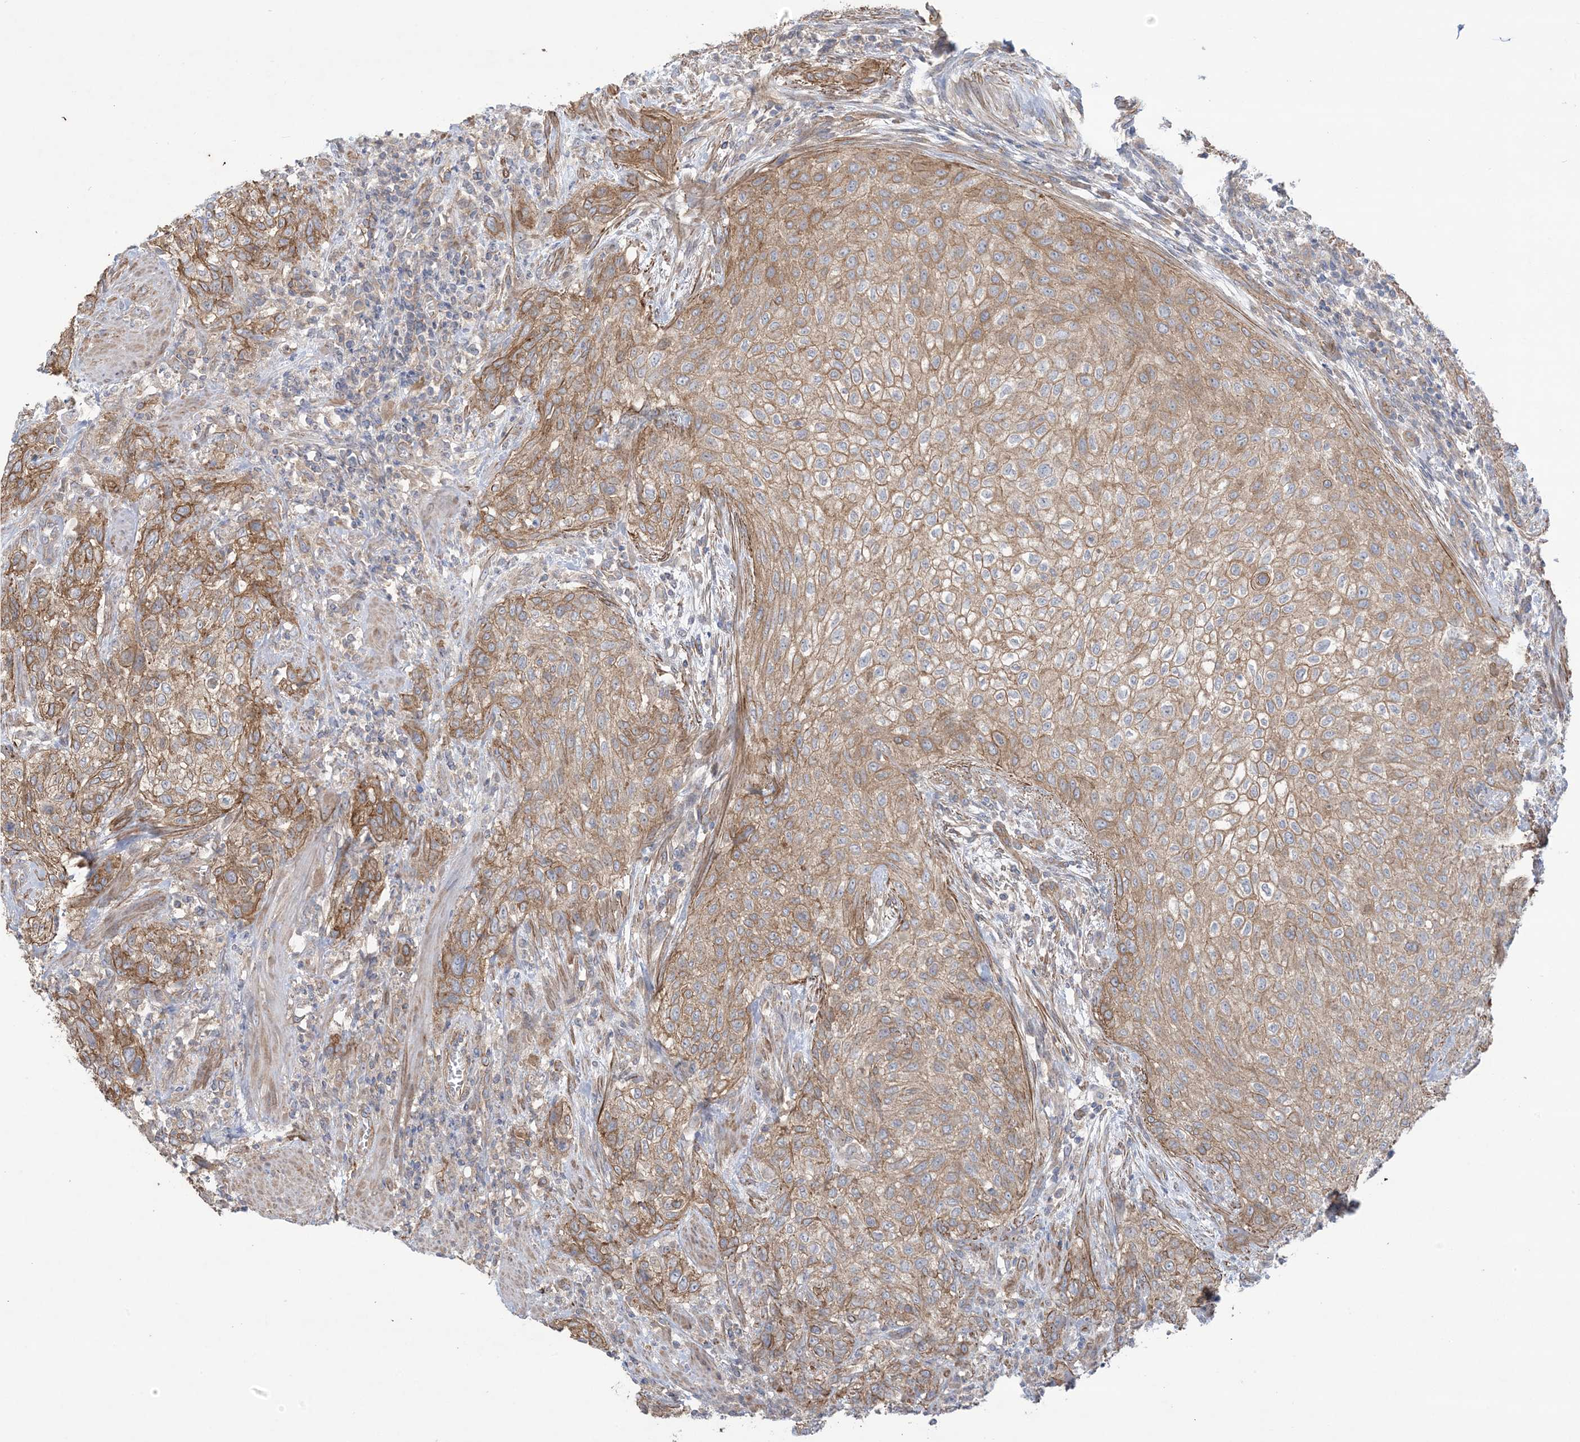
{"staining": {"intensity": "moderate", "quantity": ">75%", "location": "cytoplasmic/membranous"}, "tissue": "urothelial cancer", "cell_type": "Tumor cells", "image_type": "cancer", "snomed": [{"axis": "morphology", "description": "Urothelial carcinoma, High grade"}, {"axis": "topography", "description": "Urinary bladder"}], "caption": "Urothelial carcinoma (high-grade) stained with immunohistochemistry exhibits moderate cytoplasmic/membranous expression in approximately >75% of tumor cells. Ihc stains the protein of interest in brown and the nuclei are stained blue.", "gene": "CCNY", "patient": {"sex": "male", "age": 35}}